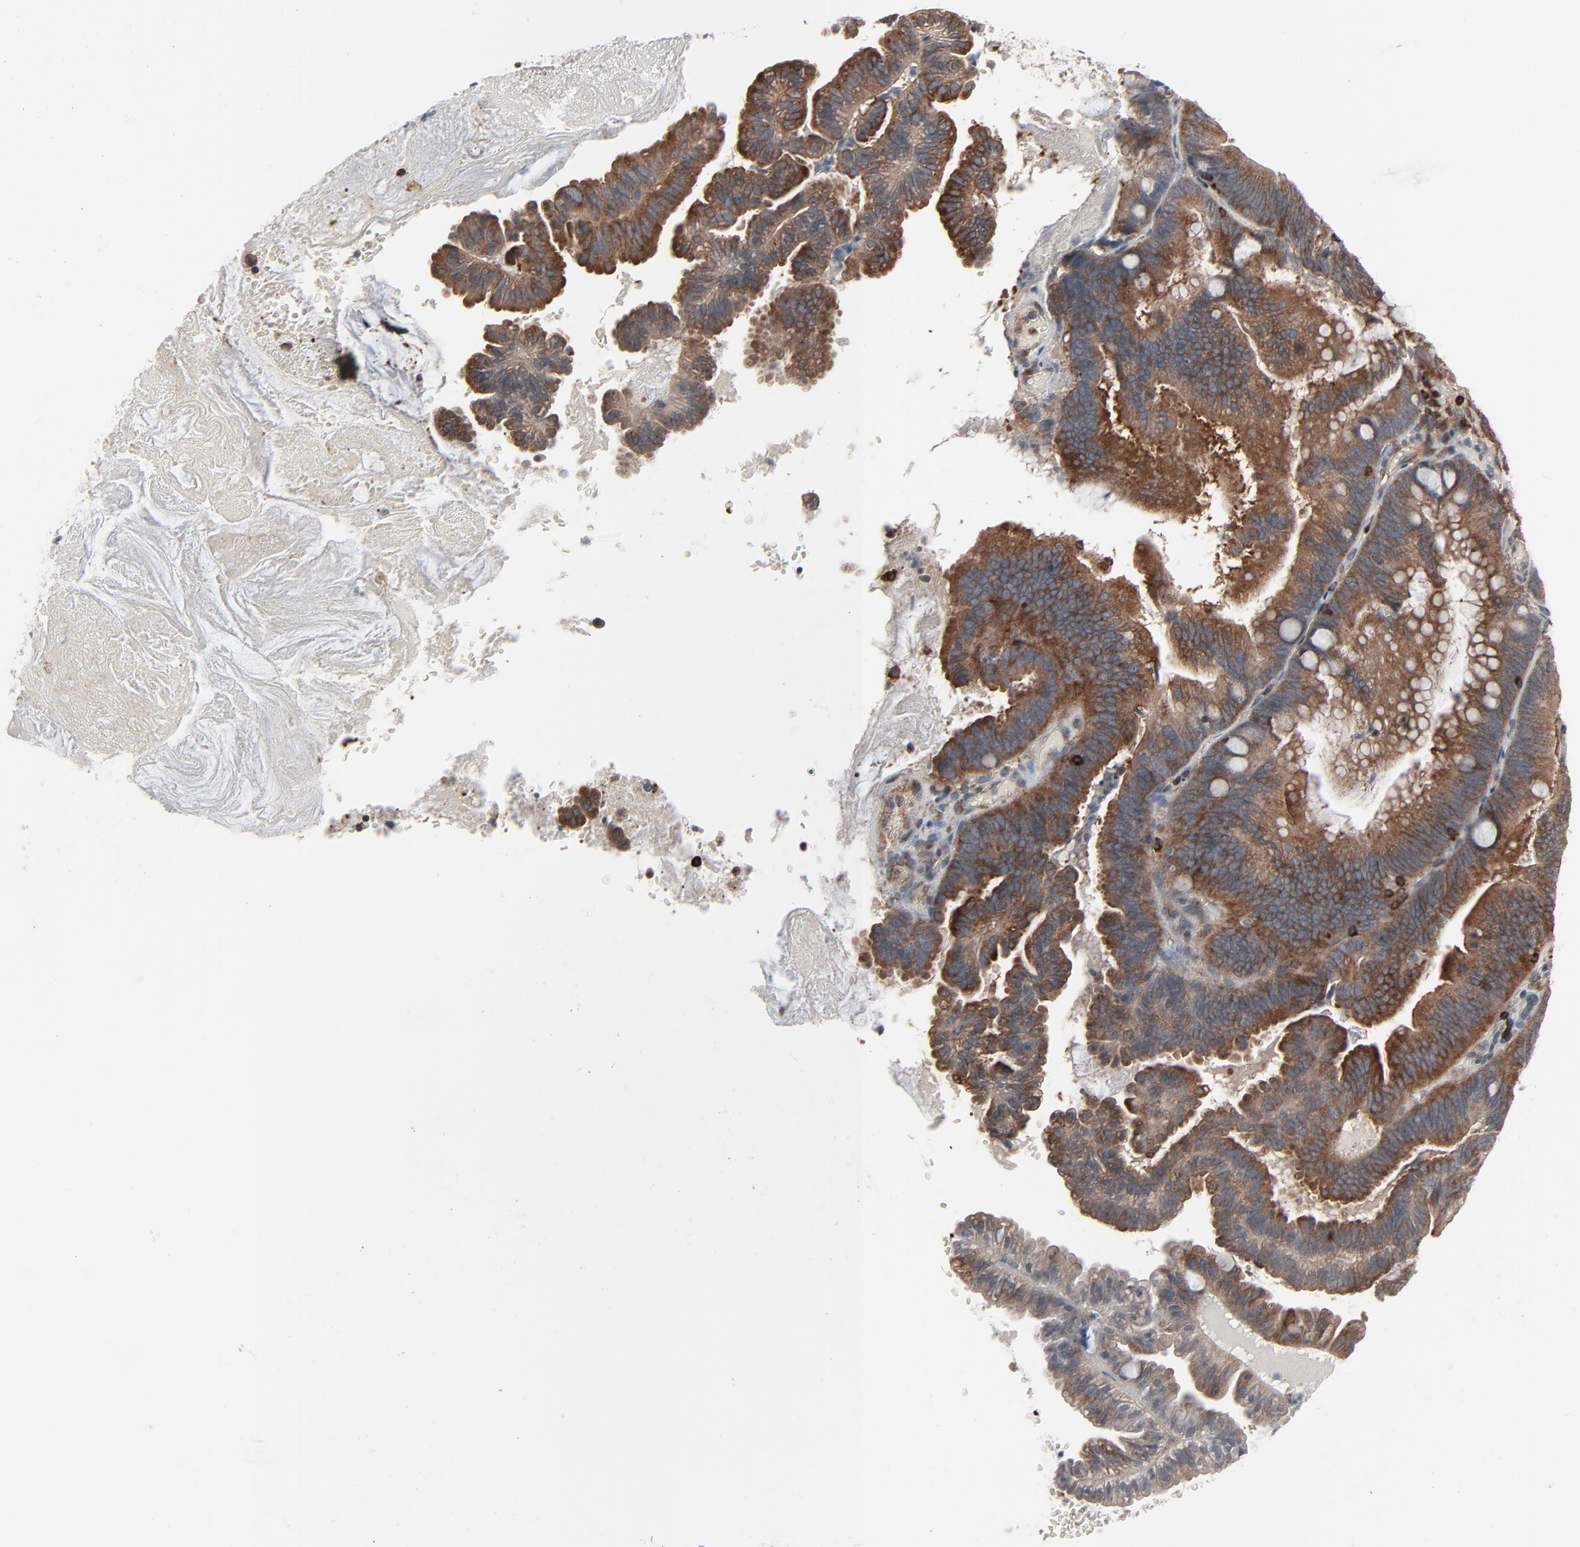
{"staining": {"intensity": "strong", "quantity": ">75%", "location": "cytoplasmic/membranous"}, "tissue": "pancreatic cancer", "cell_type": "Tumor cells", "image_type": "cancer", "snomed": [{"axis": "morphology", "description": "Adenocarcinoma, NOS"}, {"axis": "topography", "description": "Pancreas"}], "caption": "Human pancreatic adenocarcinoma stained with a brown dye displays strong cytoplasmic/membranous positive positivity in approximately >75% of tumor cells.", "gene": "OPTN", "patient": {"sex": "male", "age": 82}}